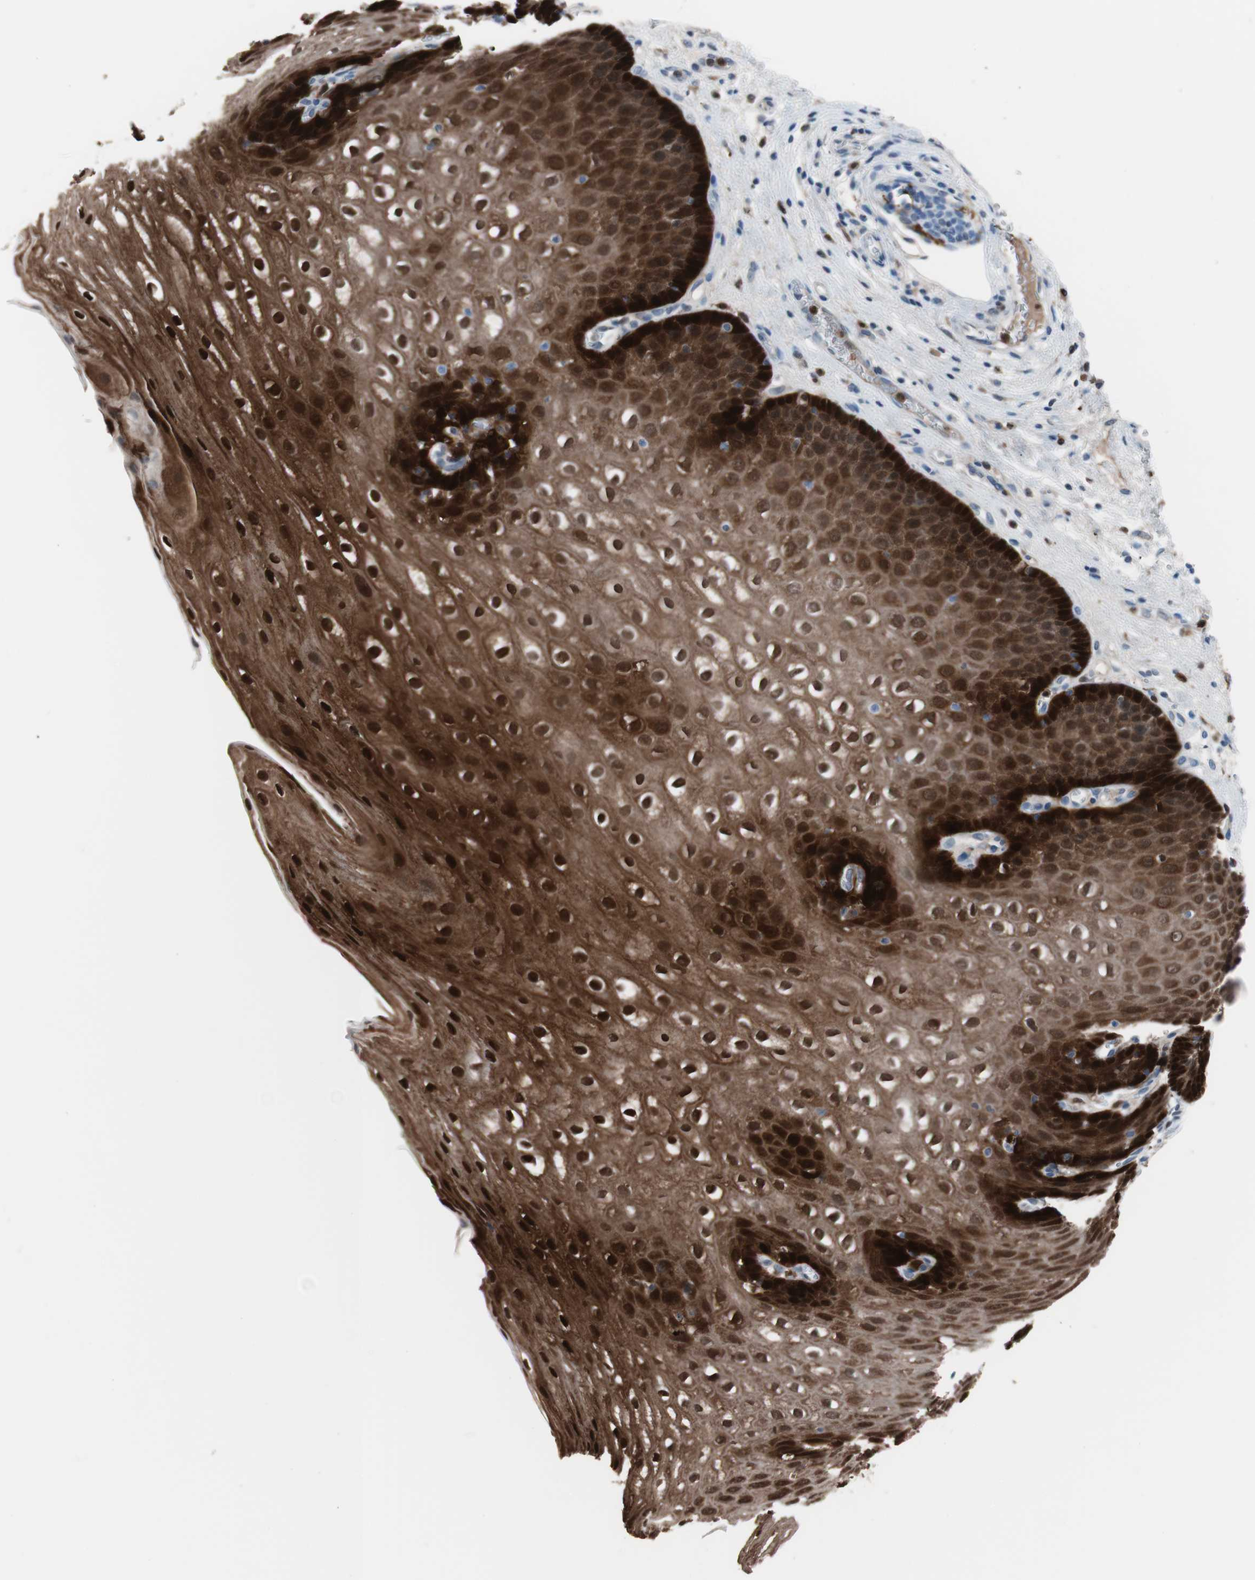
{"staining": {"intensity": "strong", "quantity": ">75%", "location": "cytoplasmic/membranous,nuclear"}, "tissue": "esophagus", "cell_type": "Squamous epithelial cells", "image_type": "normal", "snomed": [{"axis": "morphology", "description": "Normal tissue, NOS"}, {"axis": "topography", "description": "Esophagus"}], "caption": "Esophagus stained with DAB (3,3'-diaminobenzidine) IHC exhibits high levels of strong cytoplasmic/membranous,nuclear staining in about >75% of squamous epithelial cells.", "gene": "IL18", "patient": {"sex": "male", "age": 48}}